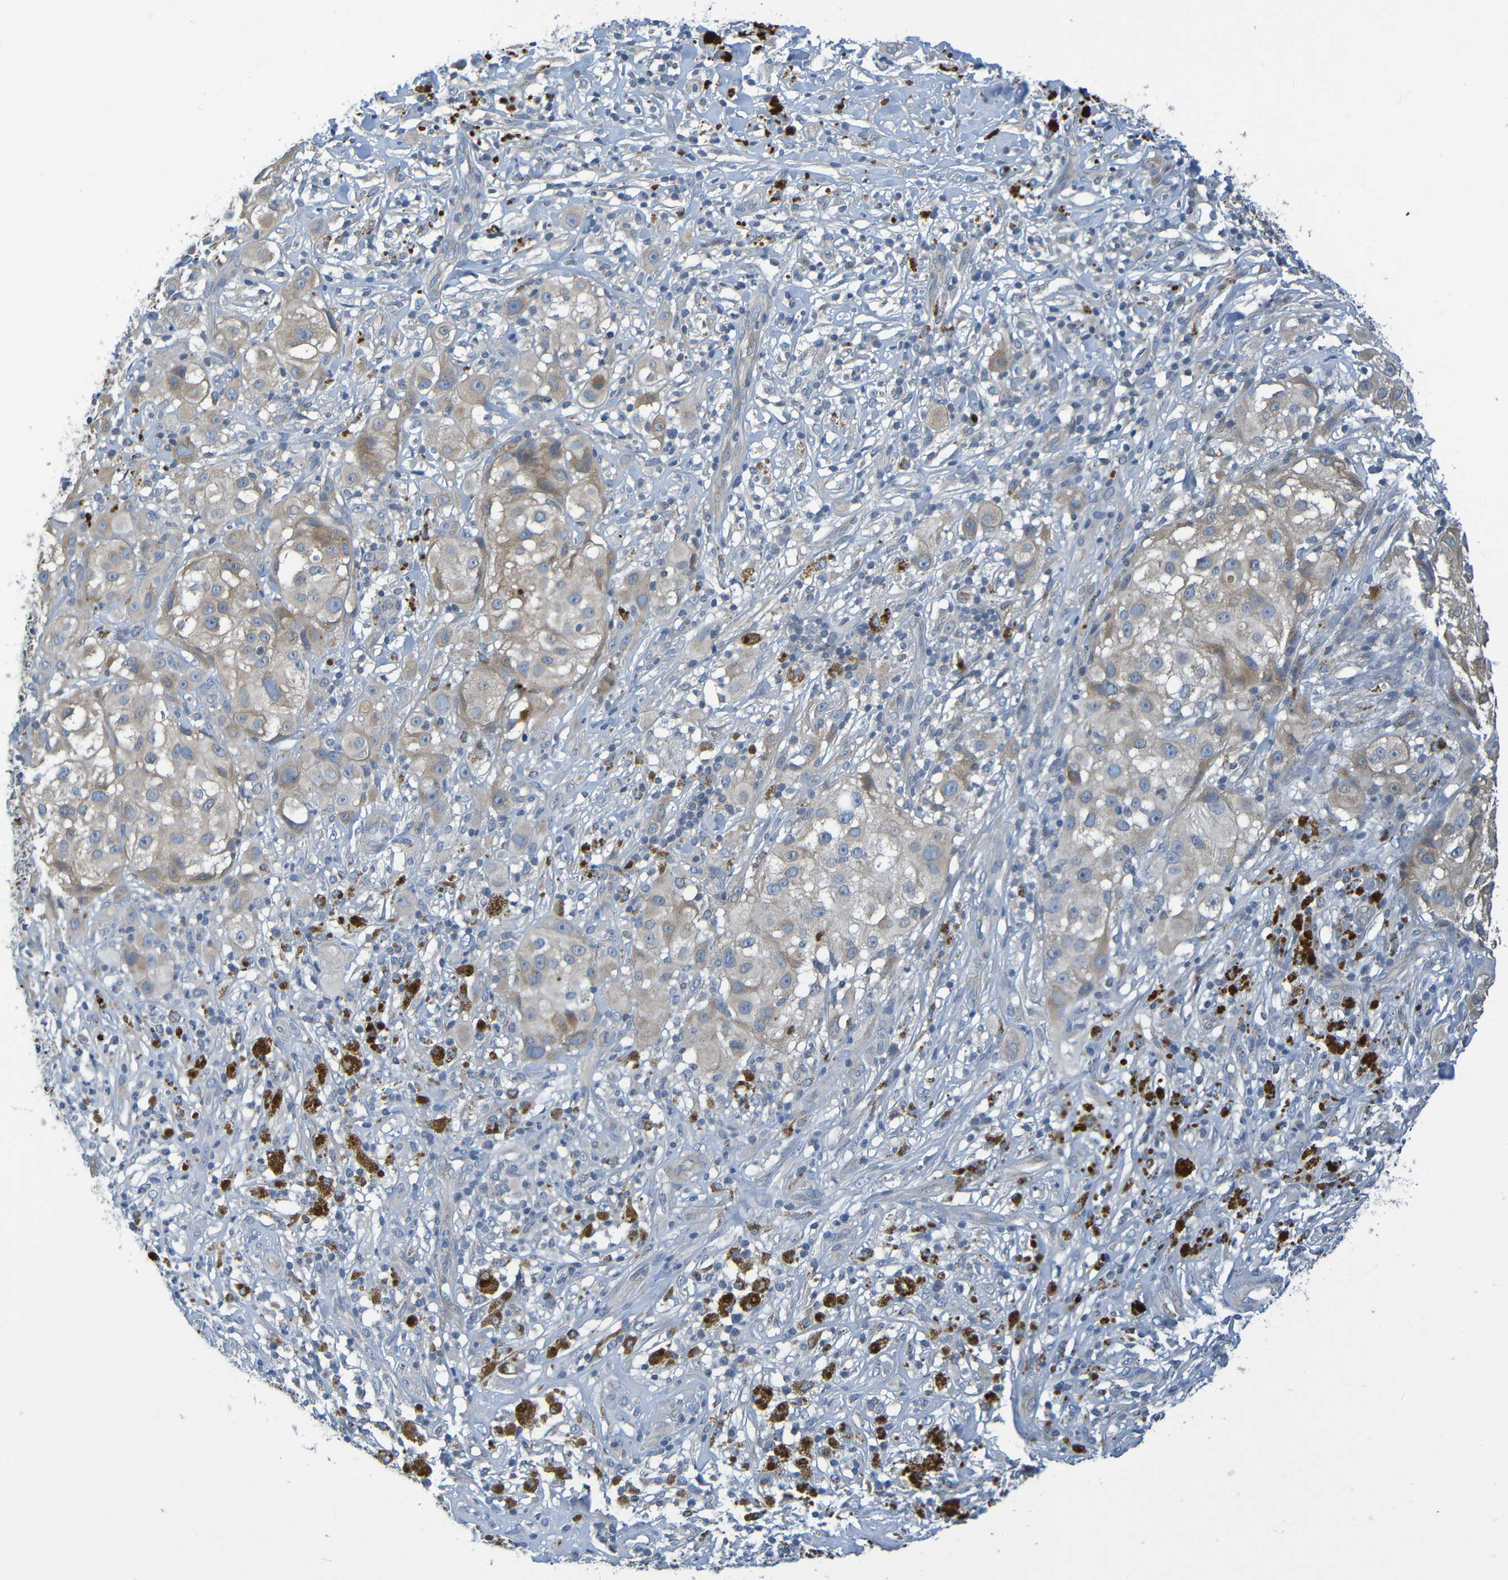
{"staining": {"intensity": "weak", "quantity": ">75%", "location": "cytoplasmic/membranous"}, "tissue": "melanoma", "cell_type": "Tumor cells", "image_type": "cancer", "snomed": [{"axis": "morphology", "description": "Necrosis, NOS"}, {"axis": "morphology", "description": "Malignant melanoma, NOS"}, {"axis": "topography", "description": "Skin"}], "caption": "Brown immunohistochemical staining in melanoma demonstrates weak cytoplasmic/membranous positivity in approximately >75% of tumor cells.", "gene": "CYP4F2", "patient": {"sex": "female", "age": 87}}